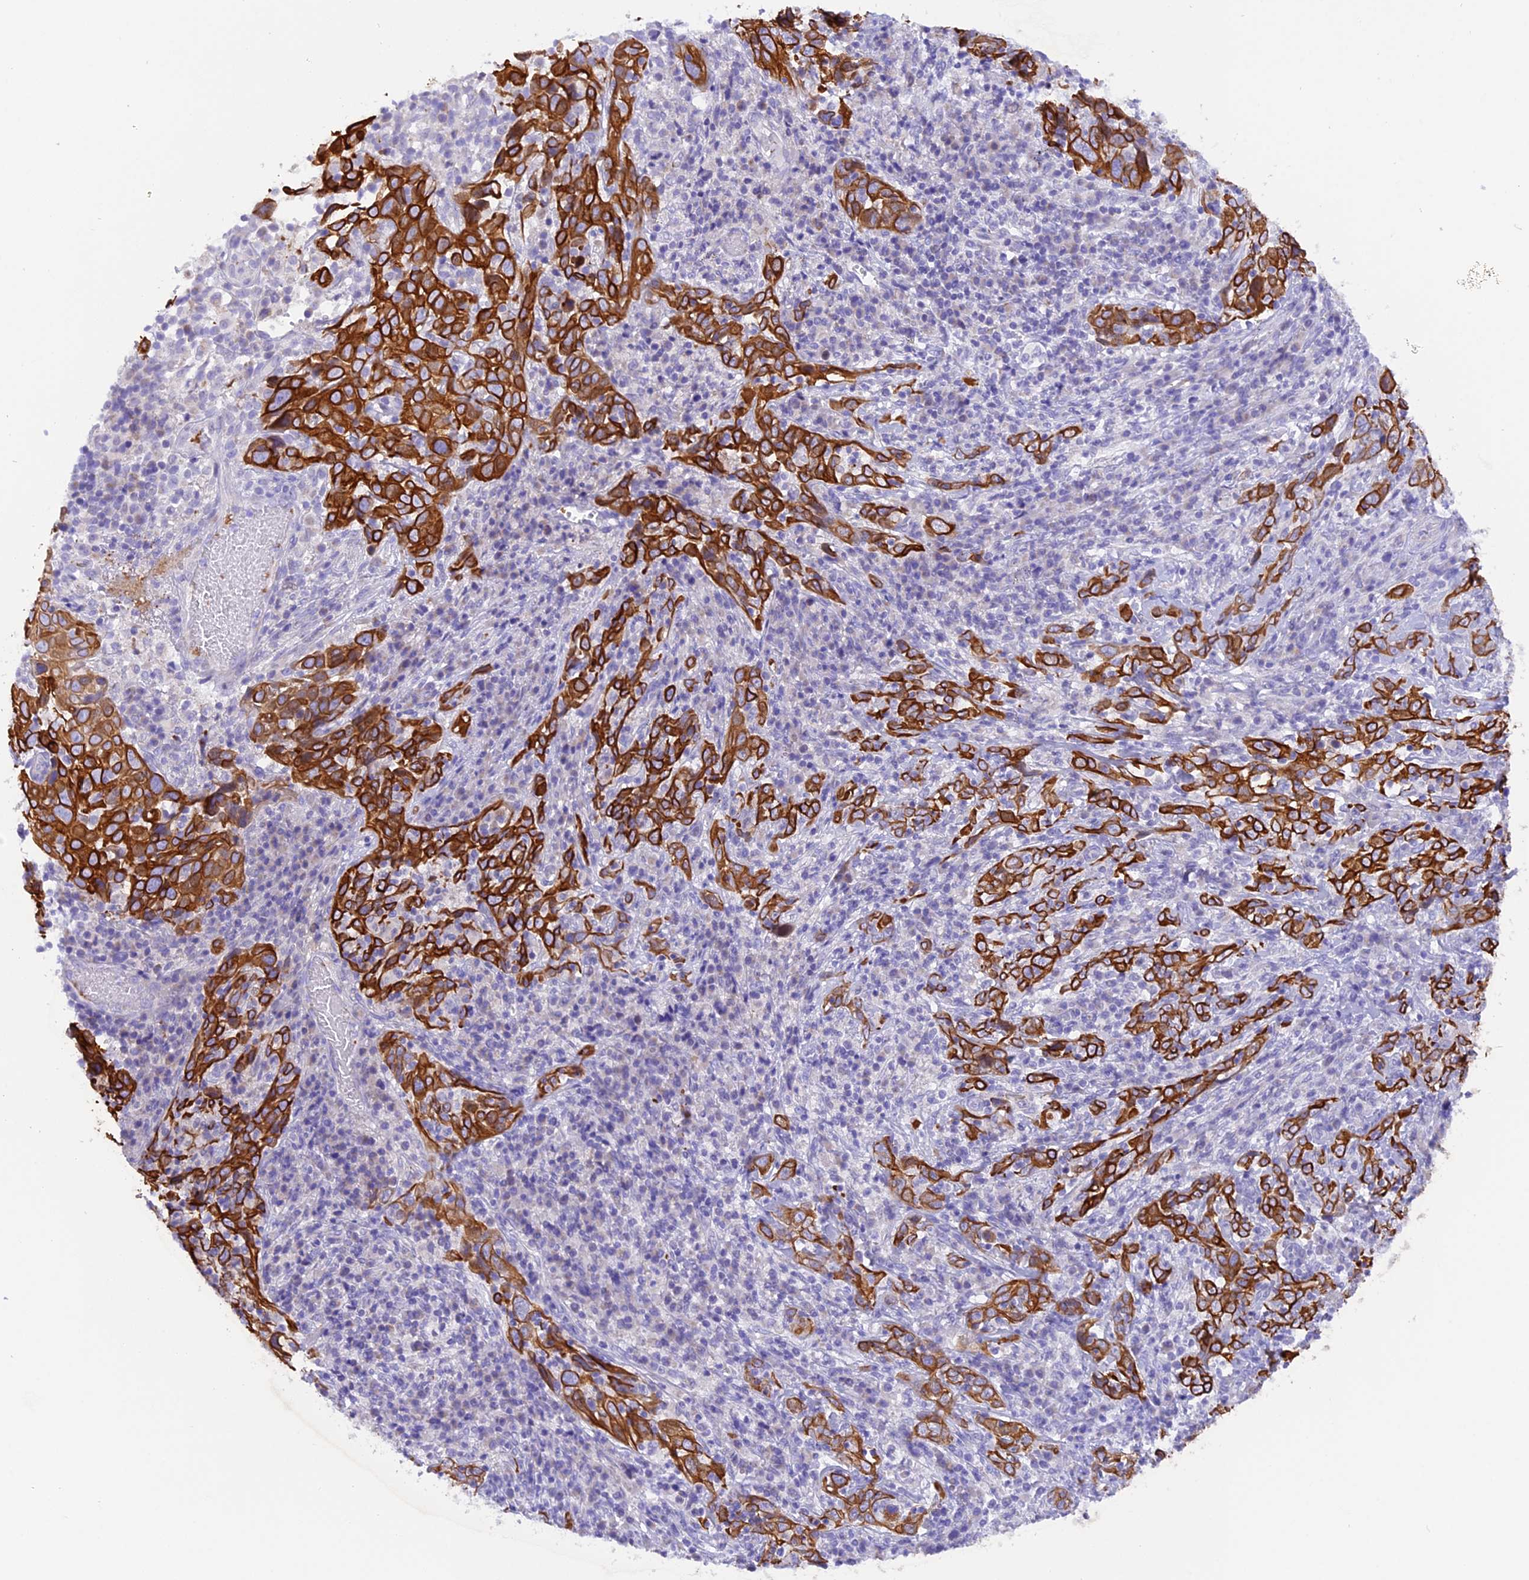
{"staining": {"intensity": "strong", "quantity": ">75%", "location": "cytoplasmic/membranous"}, "tissue": "cervical cancer", "cell_type": "Tumor cells", "image_type": "cancer", "snomed": [{"axis": "morphology", "description": "Squamous cell carcinoma, NOS"}, {"axis": "topography", "description": "Cervix"}], "caption": "Protein staining reveals strong cytoplasmic/membranous positivity in about >75% of tumor cells in cervical cancer.", "gene": "PKIA", "patient": {"sex": "female", "age": 46}}